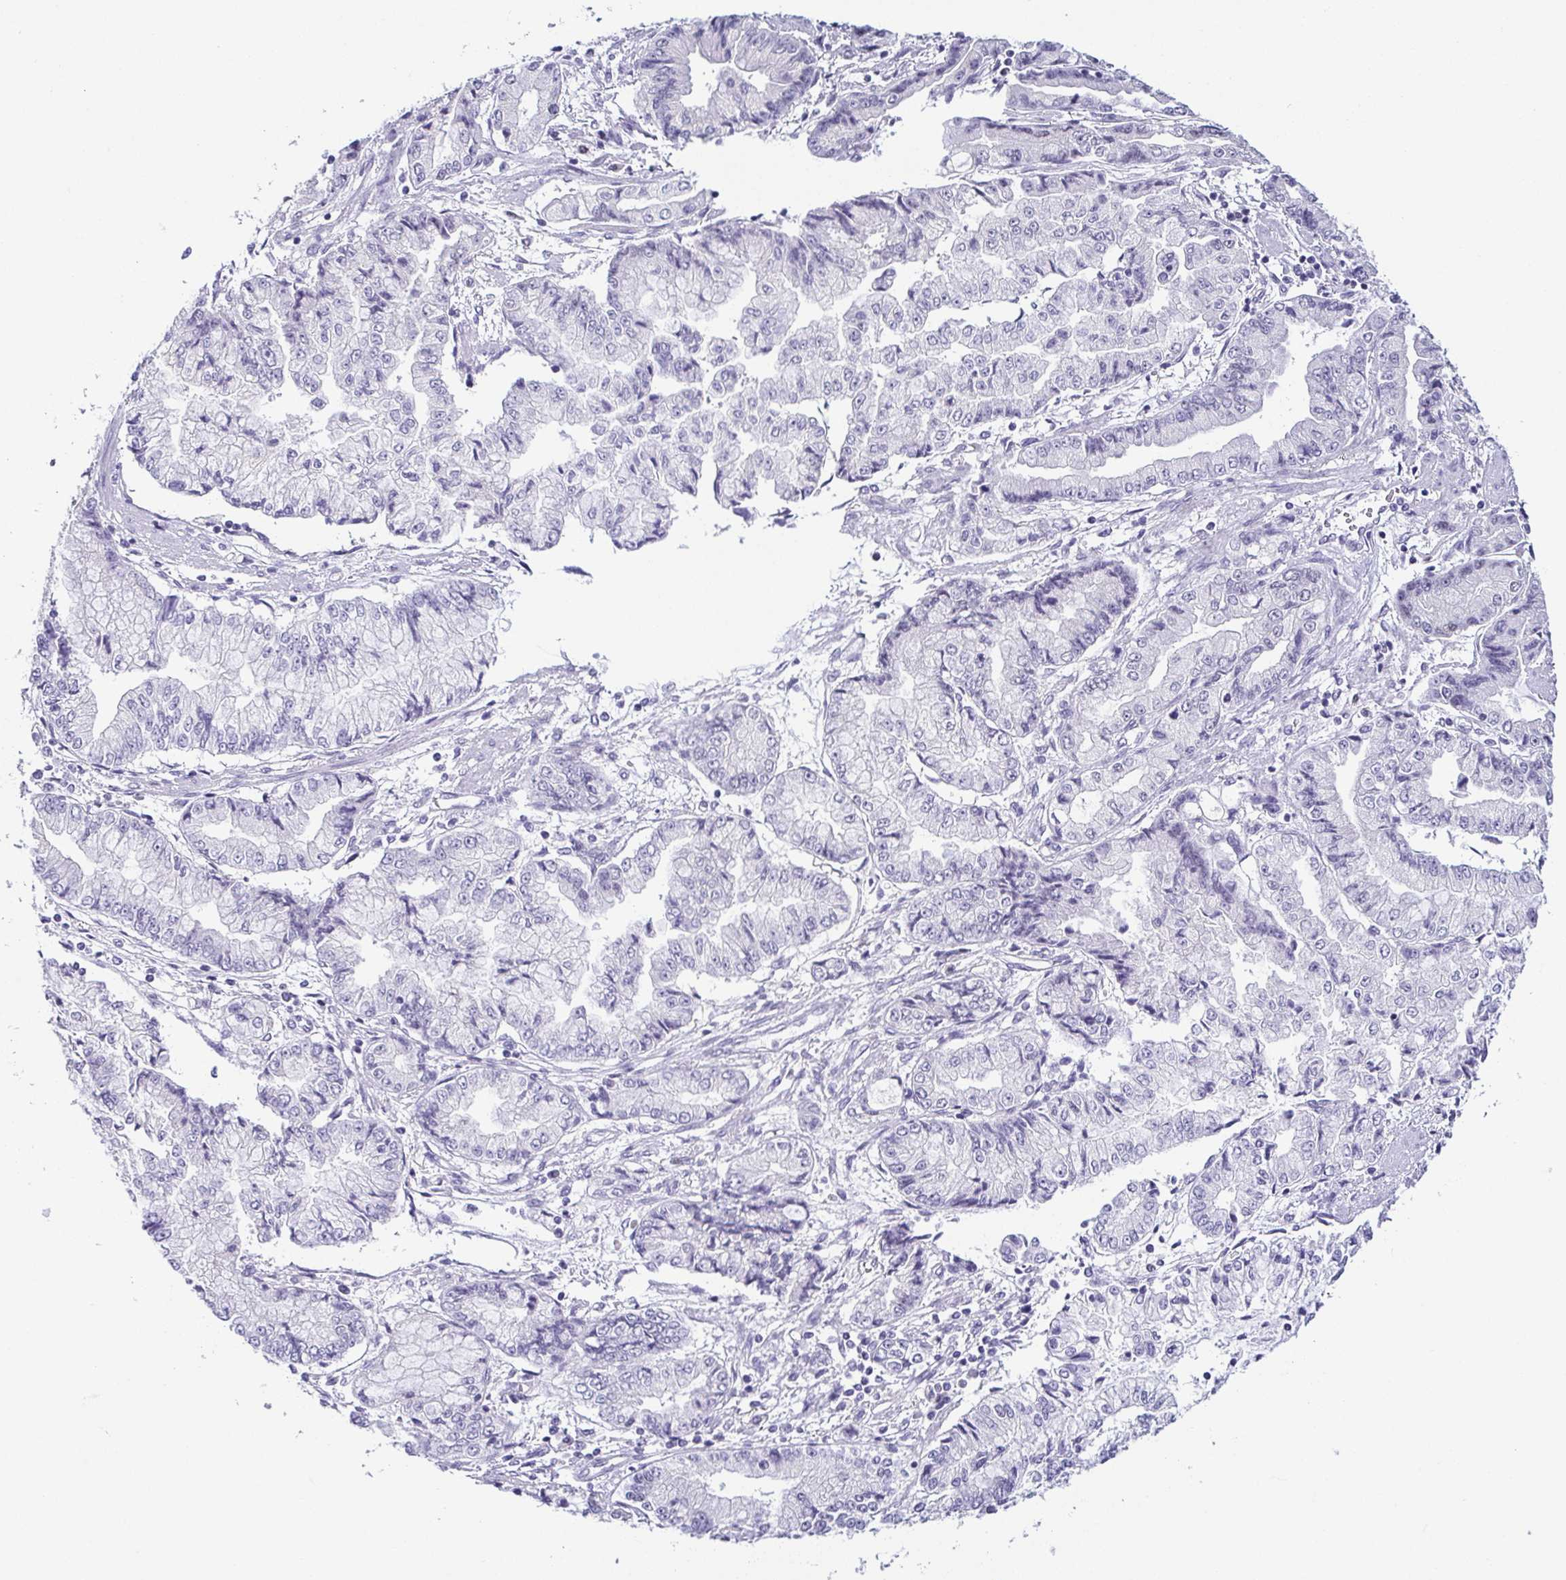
{"staining": {"intensity": "negative", "quantity": "none", "location": "none"}, "tissue": "stomach cancer", "cell_type": "Tumor cells", "image_type": "cancer", "snomed": [{"axis": "morphology", "description": "Adenocarcinoma, NOS"}, {"axis": "topography", "description": "Stomach, upper"}], "caption": "Adenocarcinoma (stomach) was stained to show a protein in brown. There is no significant positivity in tumor cells. Nuclei are stained in blue.", "gene": "TCF3", "patient": {"sex": "female", "age": 74}}